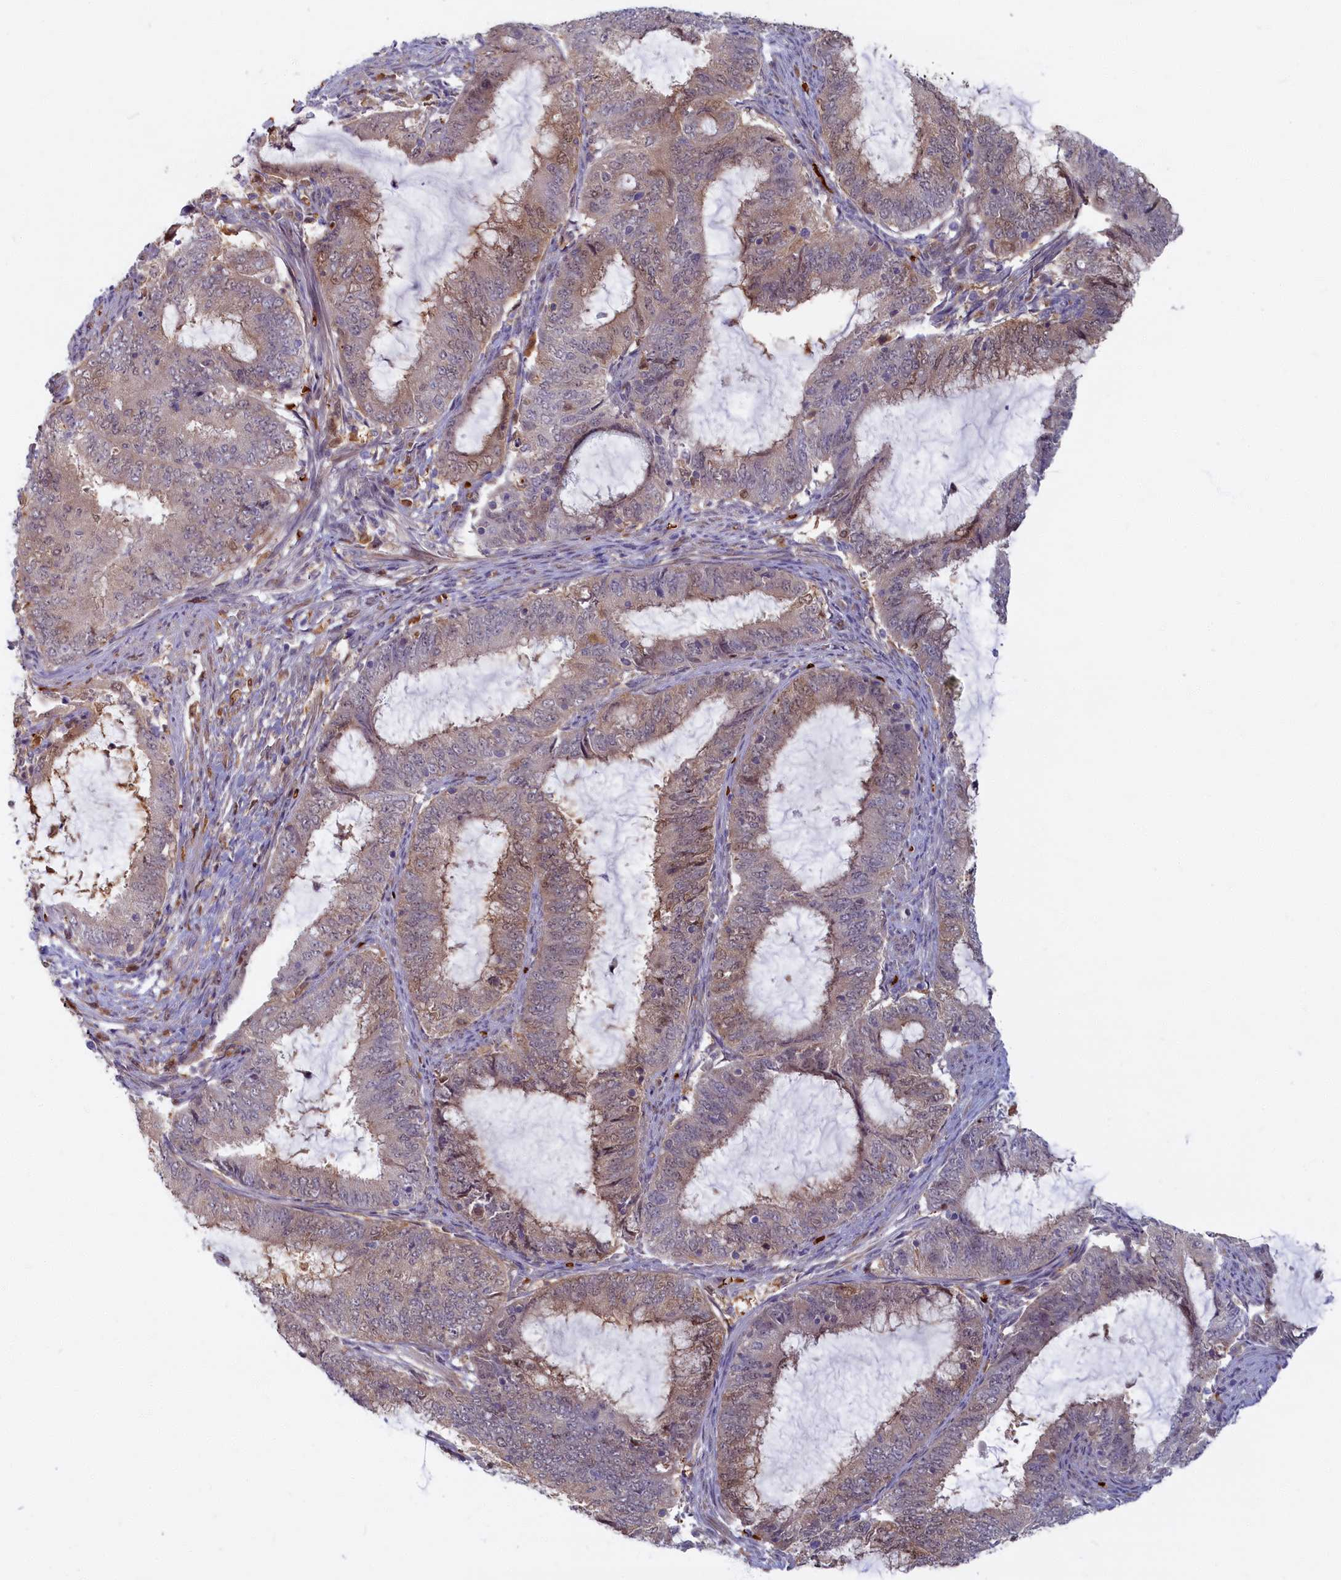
{"staining": {"intensity": "weak", "quantity": "25%-75%", "location": "cytoplasmic/membranous,nuclear"}, "tissue": "endometrial cancer", "cell_type": "Tumor cells", "image_type": "cancer", "snomed": [{"axis": "morphology", "description": "Adenocarcinoma, NOS"}, {"axis": "topography", "description": "Endometrium"}], "caption": "IHC staining of adenocarcinoma (endometrial), which reveals low levels of weak cytoplasmic/membranous and nuclear positivity in approximately 25%-75% of tumor cells indicating weak cytoplasmic/membranous and nuclear protein staining. The staining was performed using DAB (3,3'-diaminobenzidine) (brown) for protein detection and nuclei were counterstained in hematoxylin (blue).", "gene": "BLVRB", "patient": {"sex": "female", "age": 51}}